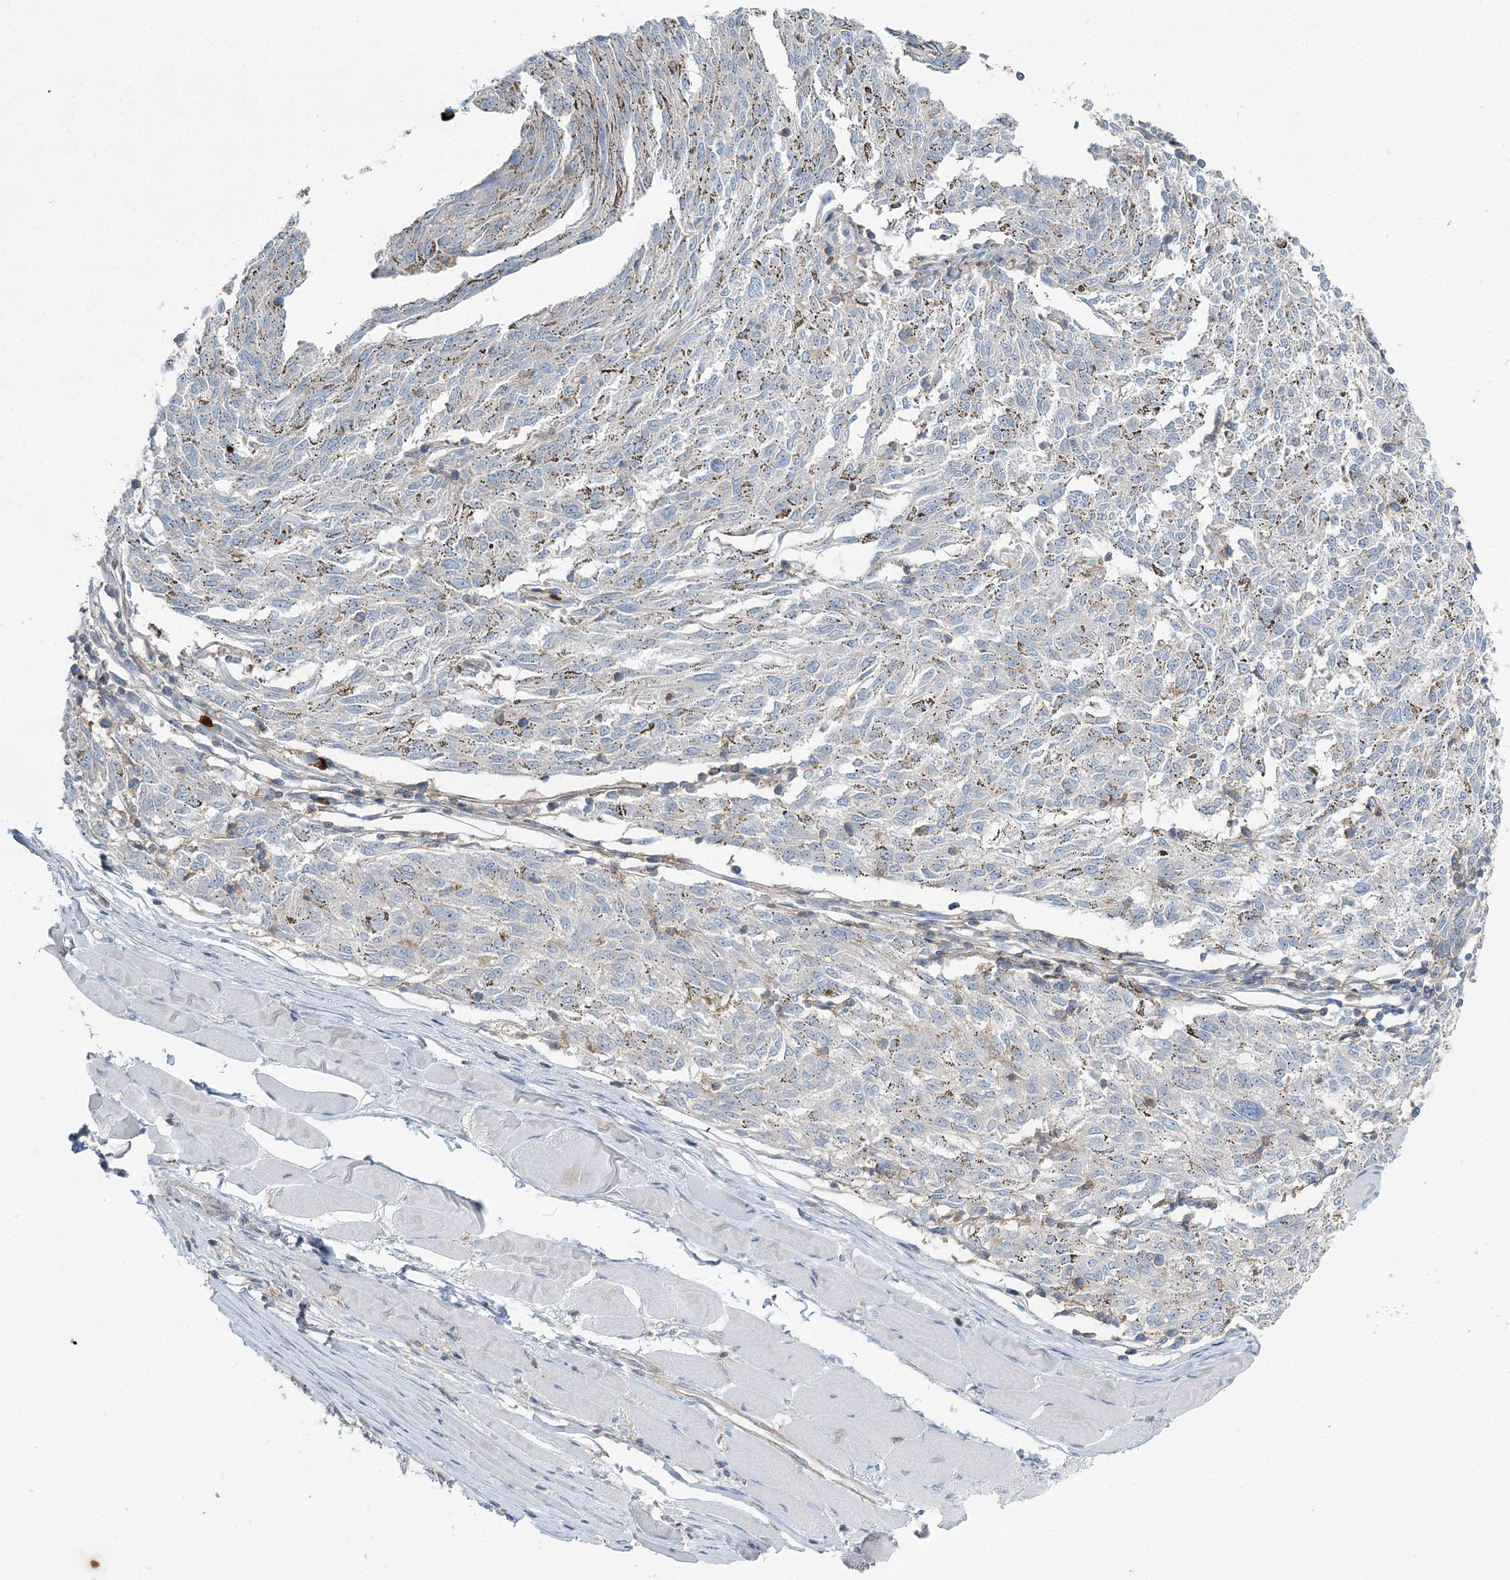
{"staining": {"intensity": "negative", "quantity": "none", "location": "none"}, "tissue": "melanoma", "cell_type": "Tumor cells", "image_type": "cancer", "snomed": [{"axis": "morphology", "description": "Malignant melanoma, NOS"}, {"axis": "topography", "description": "Skin"}], "caption": "Protein analysis of melanoma displays no significant staining in tumor cells.", "gene": "CUEDC2", "patient": {"sex": "female", "age": 72}}